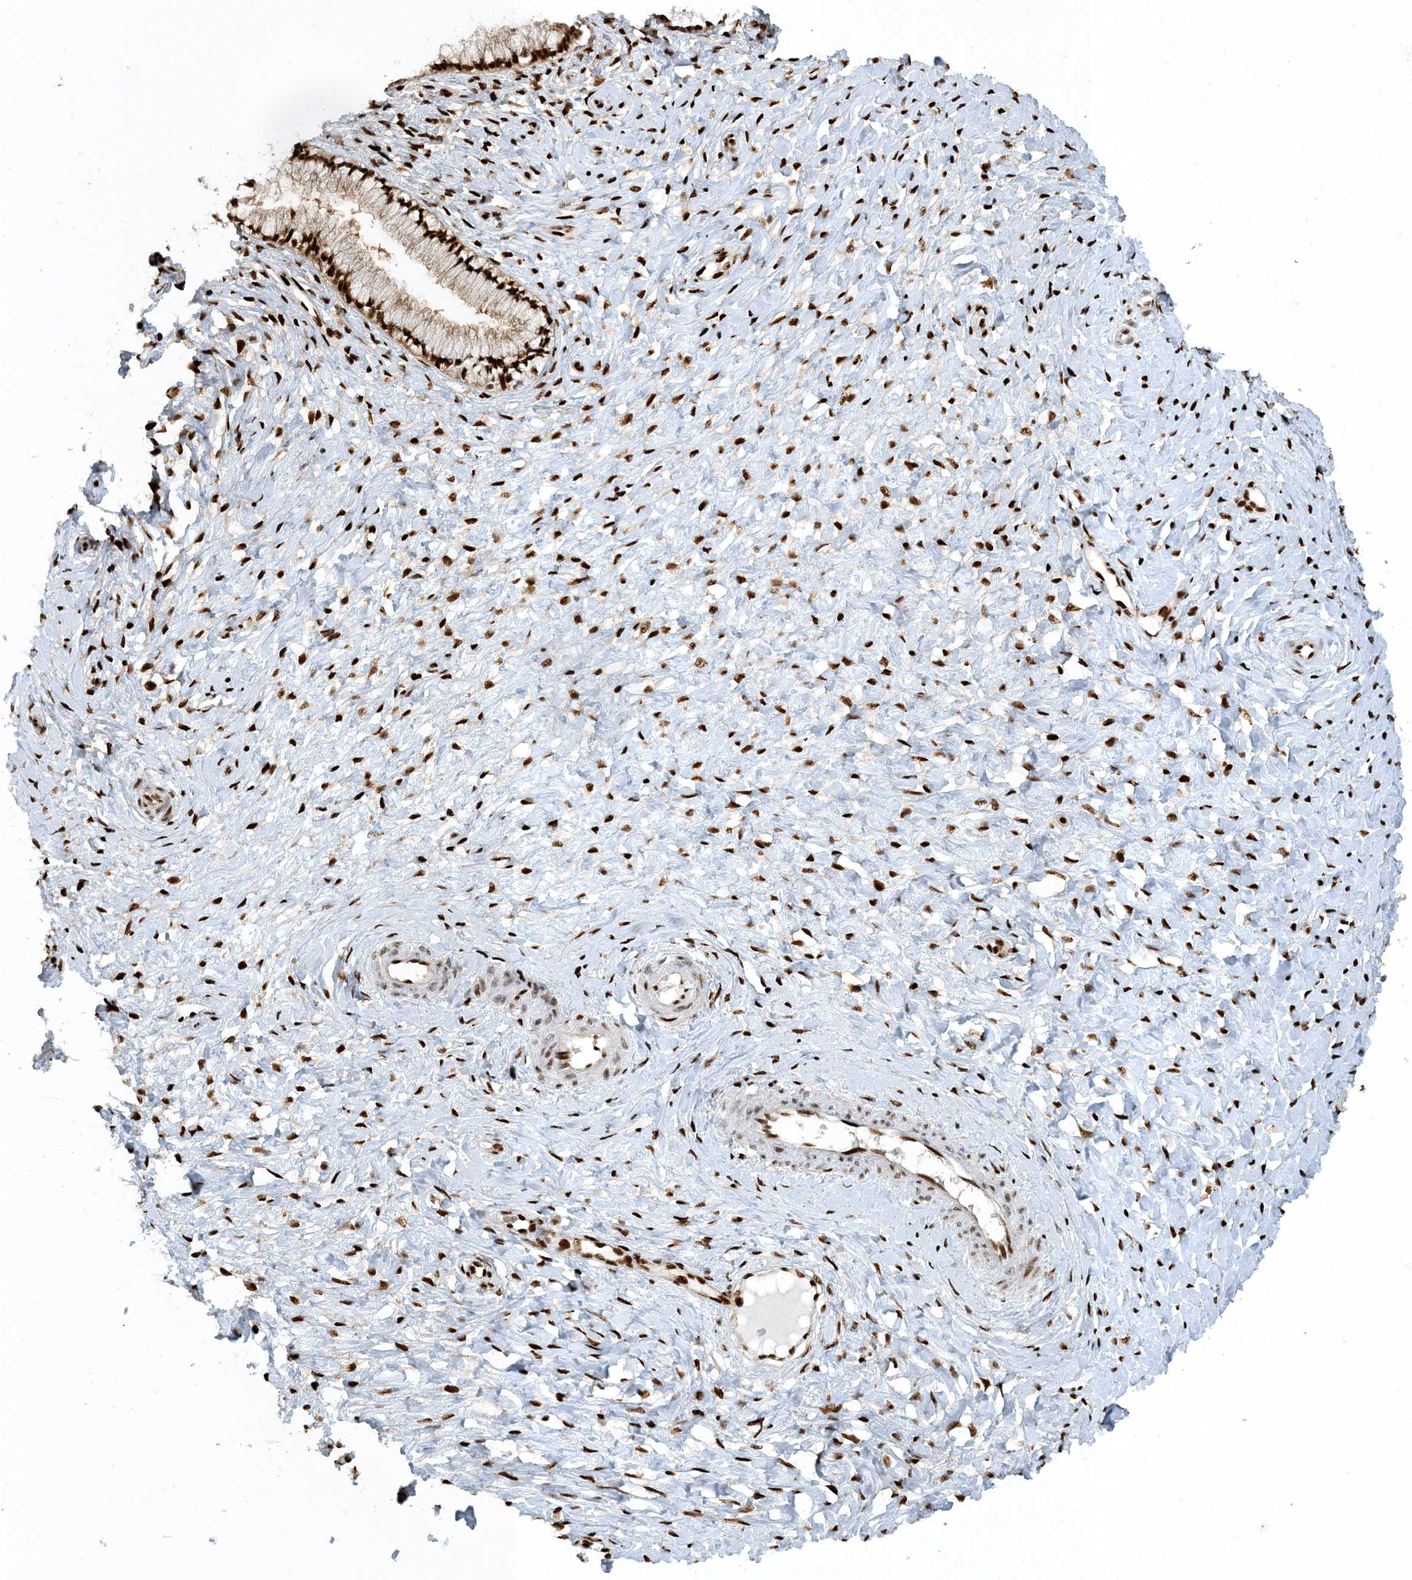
{"staining": {"intensity": "strong", "quantity": ">75%", "location": "cytoplasmic/membranous,nuclear"}, "tissue": "cervix", "cell_type": "Glandular cells", "image_type": "normal", "snomed": [{"axis": "morphology", "description": "Normal tissue, NOS"}, {"axis": "topography", "description": "Cervix"}], "caption": "Glandular cells show high levels of strong cytoplasmic/membranous,nuclear positivity in approximately >75% of cells in unremarkable human cervix.", "gene": "MBD1", "patient": {"sex": "female", "age": 36}}